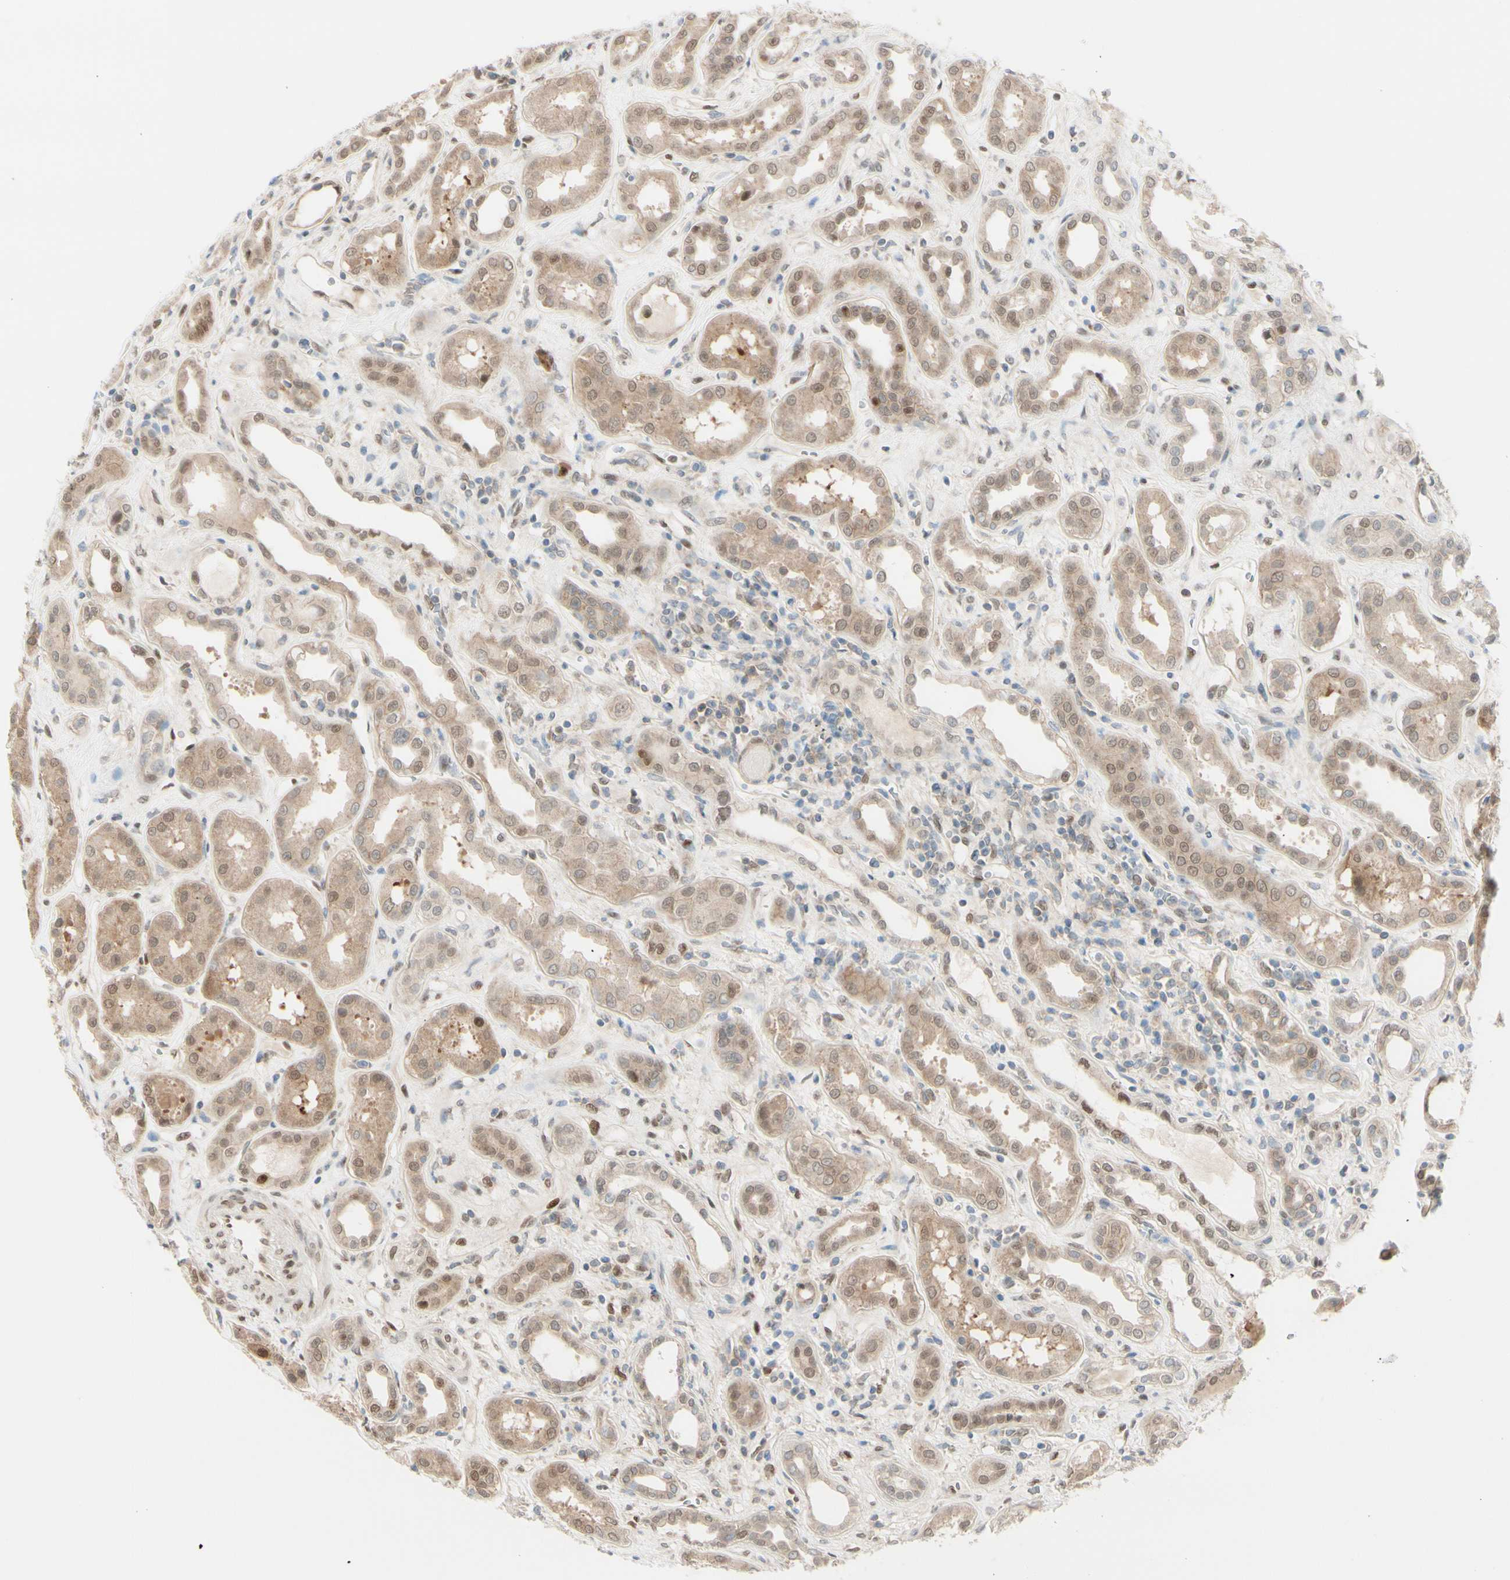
{"staining": {"intensity": "weak", "quantity": "<25%", "location": "nuclear"}, "tissue": "kidney", "cell_type": "Cells in glomeruli", "image_type": "normal", "snomed": [{"axis": "morphology", "description": "Normal tissue, NOS"}, {"axis": "topography", "description": "Kidney"}], "caption": "DAB (3,3'-diaminobenzidine) immunohistochemical staining of unremarkable kidney displays no significant staining in cells in glomeruli. (Immunohistochemistry (ihc), brightfield microscopy, high magnification).", "gene": "PTTG1", "patient": {"sex": "male", "age": 59}}